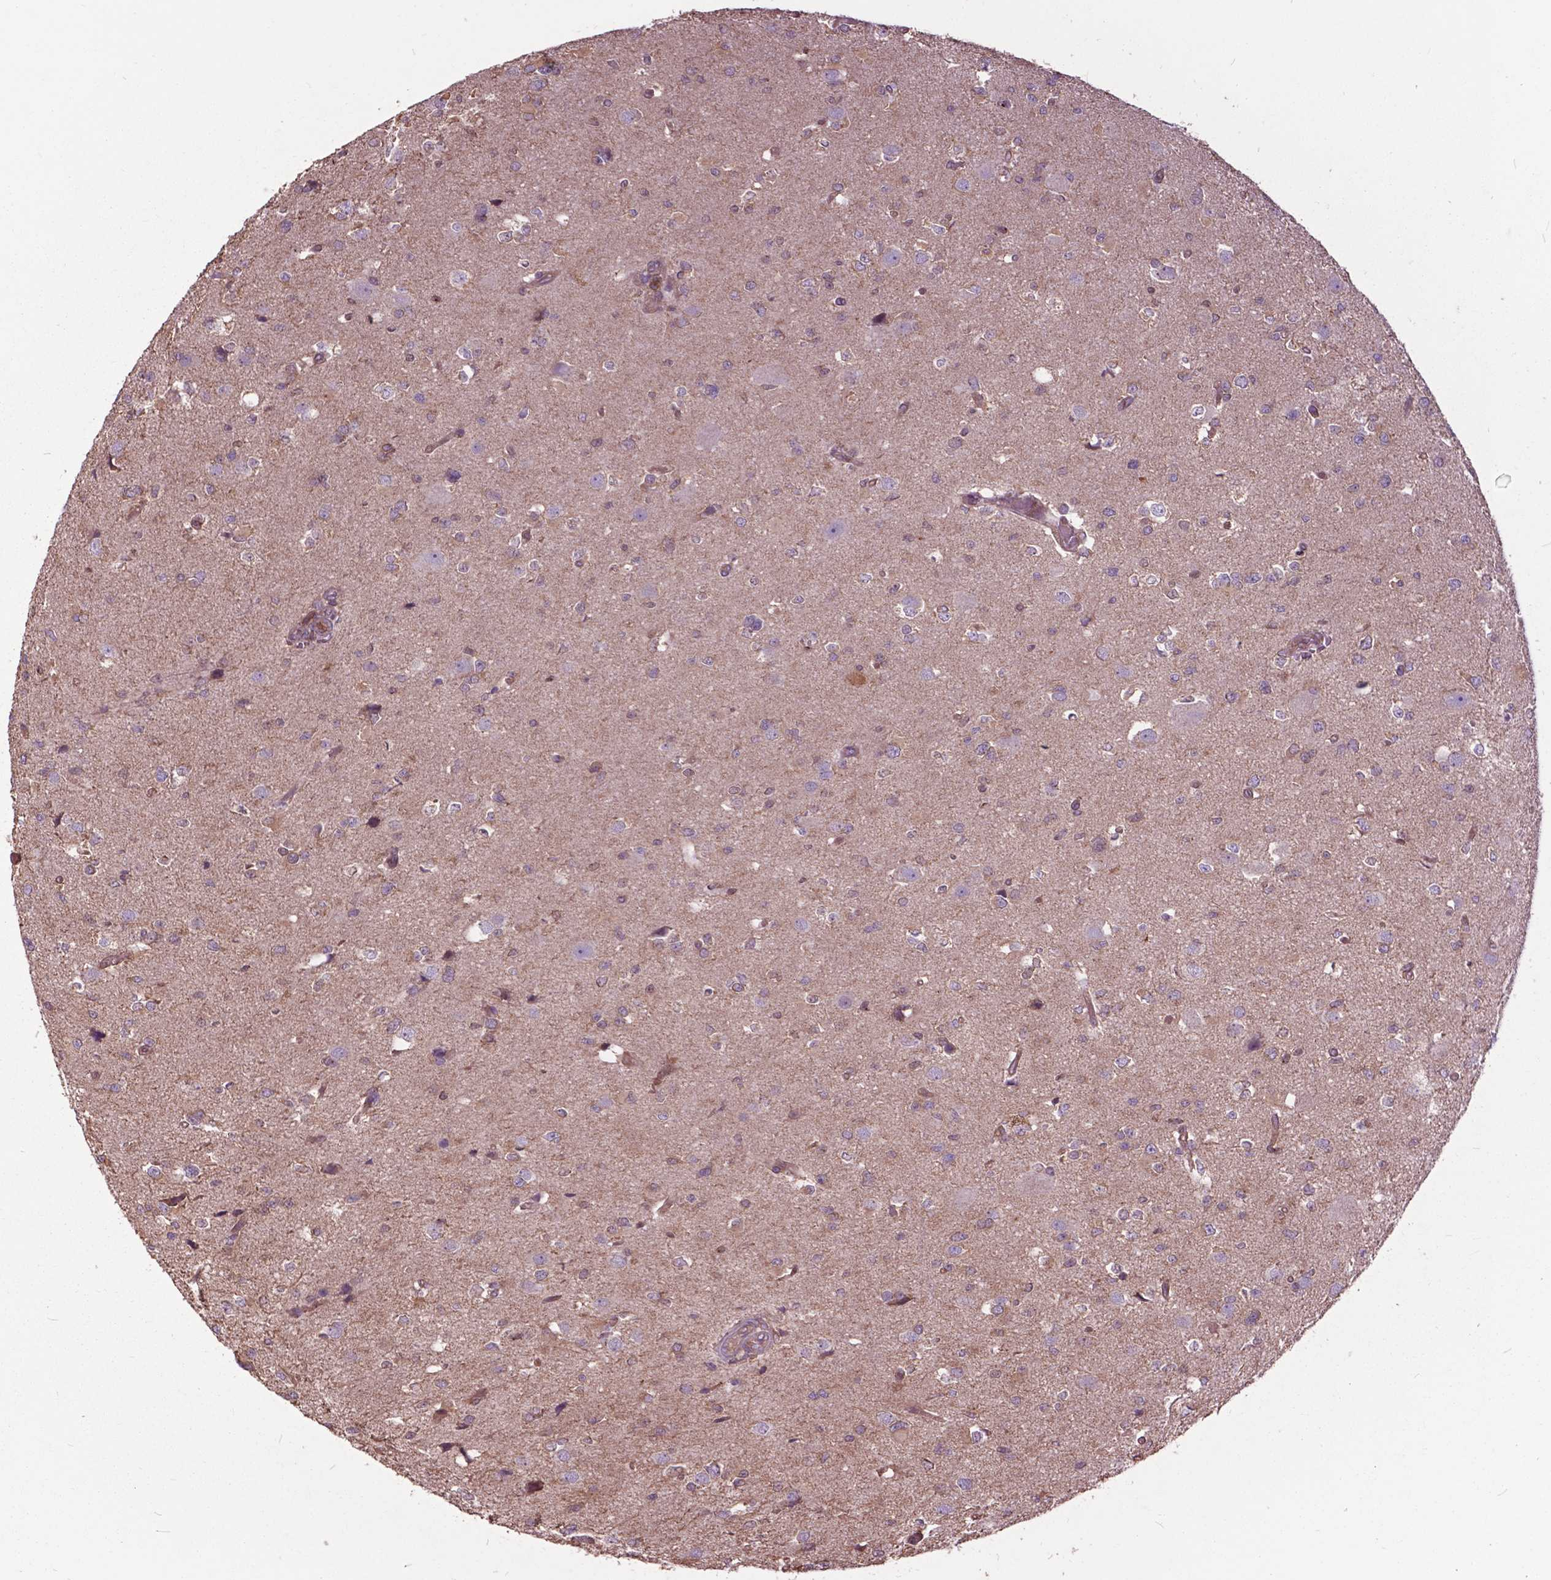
{"staining": {"intensity": "weak", "quantity": "25%-75%", "location": "cytoplasmic/membranous"}, "tissue": "glioma", "cell_type": "Tumor cells", "image_type": "cancer", "snomed": [{"axis": "morphology", "description": "Glioma, malignant, Low grade"}, {"axis": "topography", "description": "Brain"}], "caption": "Immunohistochemistry (IHC) photomicrograph of human malignant low-grade glioma stained for a protein (brown), which shows low levels of weak cytoplasmic/membranous expression in approximately 25%-75% of tumor cells.", "gene": "ARAF", "patient": {"sex": "female", "age": 32}}